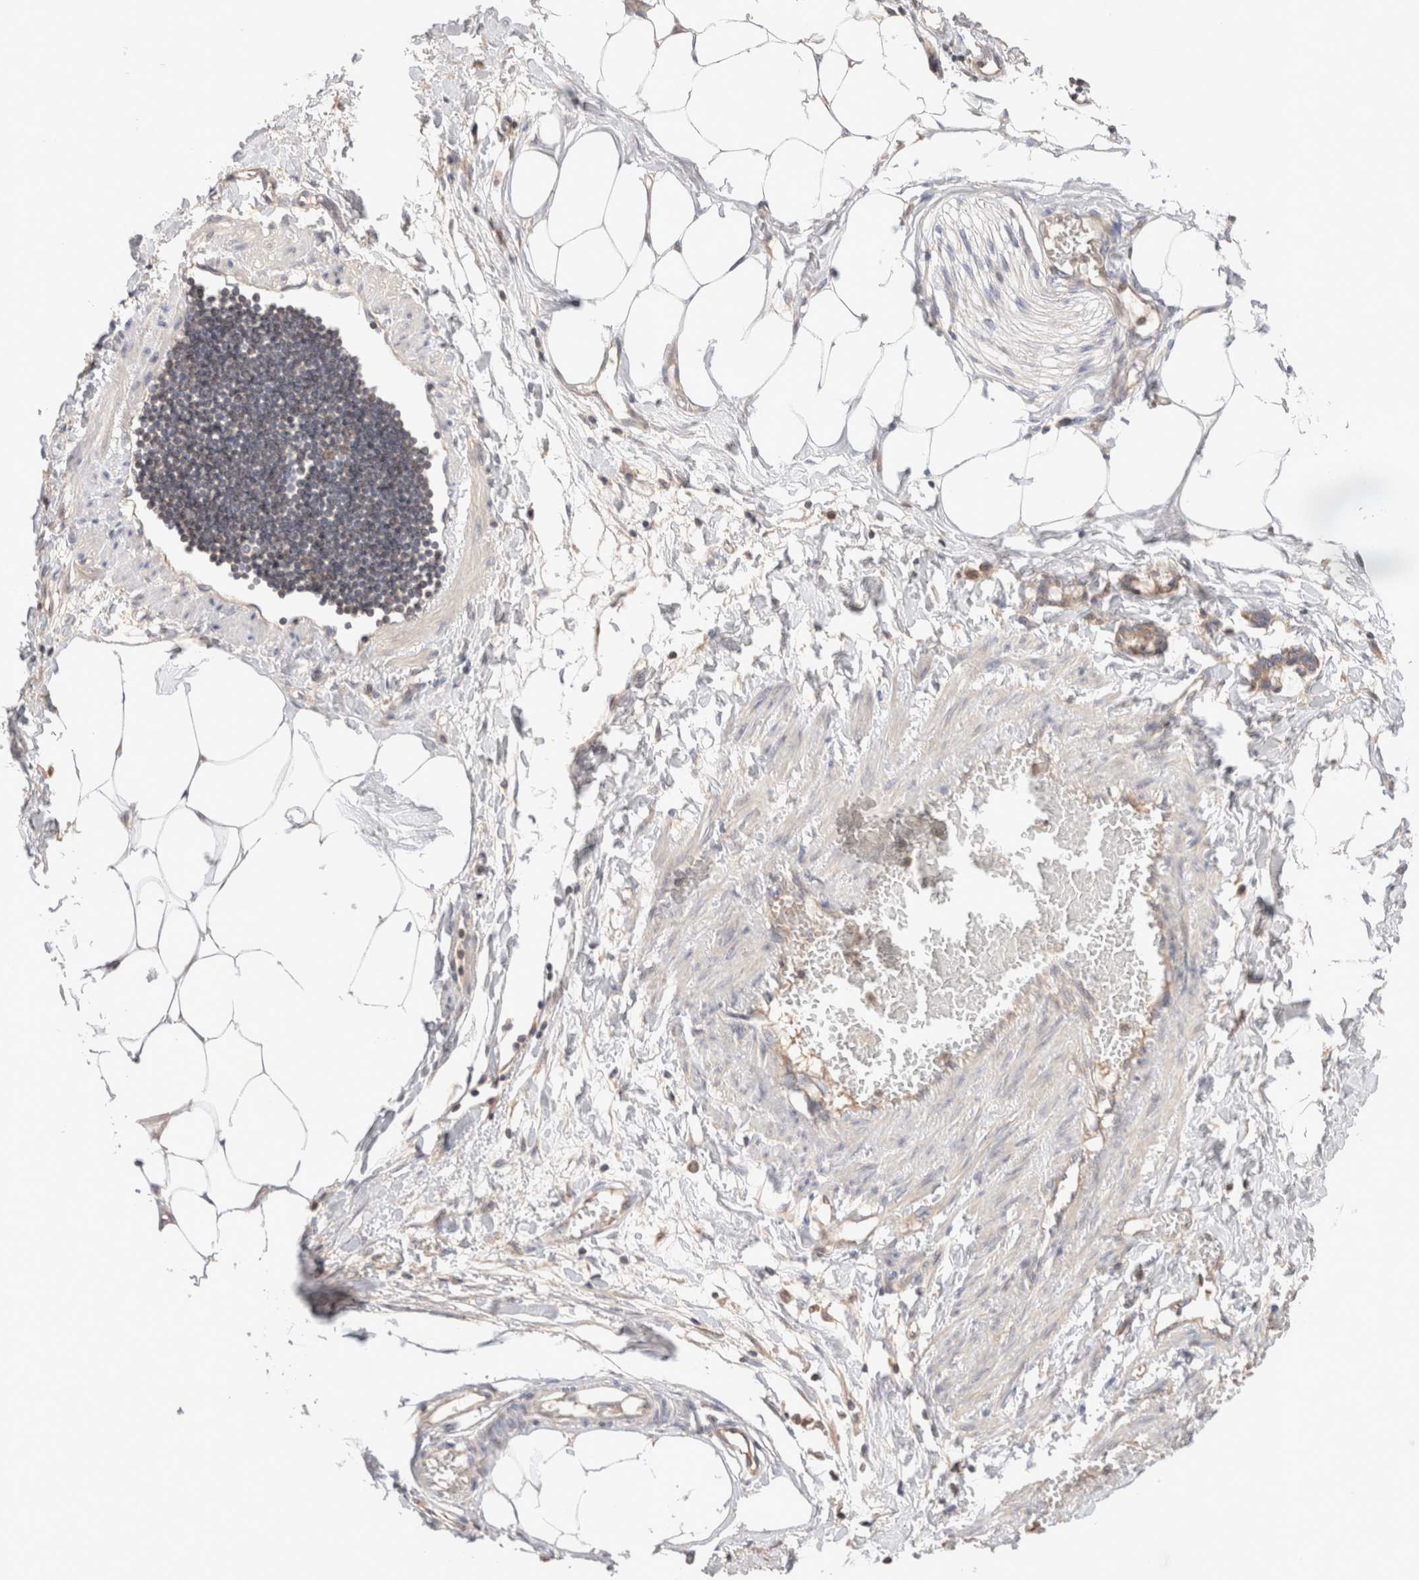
{"staining": {"intensity": "negative", "quantity": "none", "location": "none"}, "tissue": "adipose tissue", "cell_type": "Adipocytes", "image_type": "normal", "snomed": [{"axis": "morphology", "description": "Normal tissue, NOS"}, {"axis": "morphology", "description": "Adenocarcinoma, NOS"}, {"axis": "topography", "description": "Colon"}, {"axis": "topography", "description": "Peripheral nerve tissue"}], "caption": "Human adipose tissue stained for a protein using immunohistochemistry reveals no staining in adipocytes.", "gene": "SIKE1", "patient": {"sex": "male", "age": 14}}